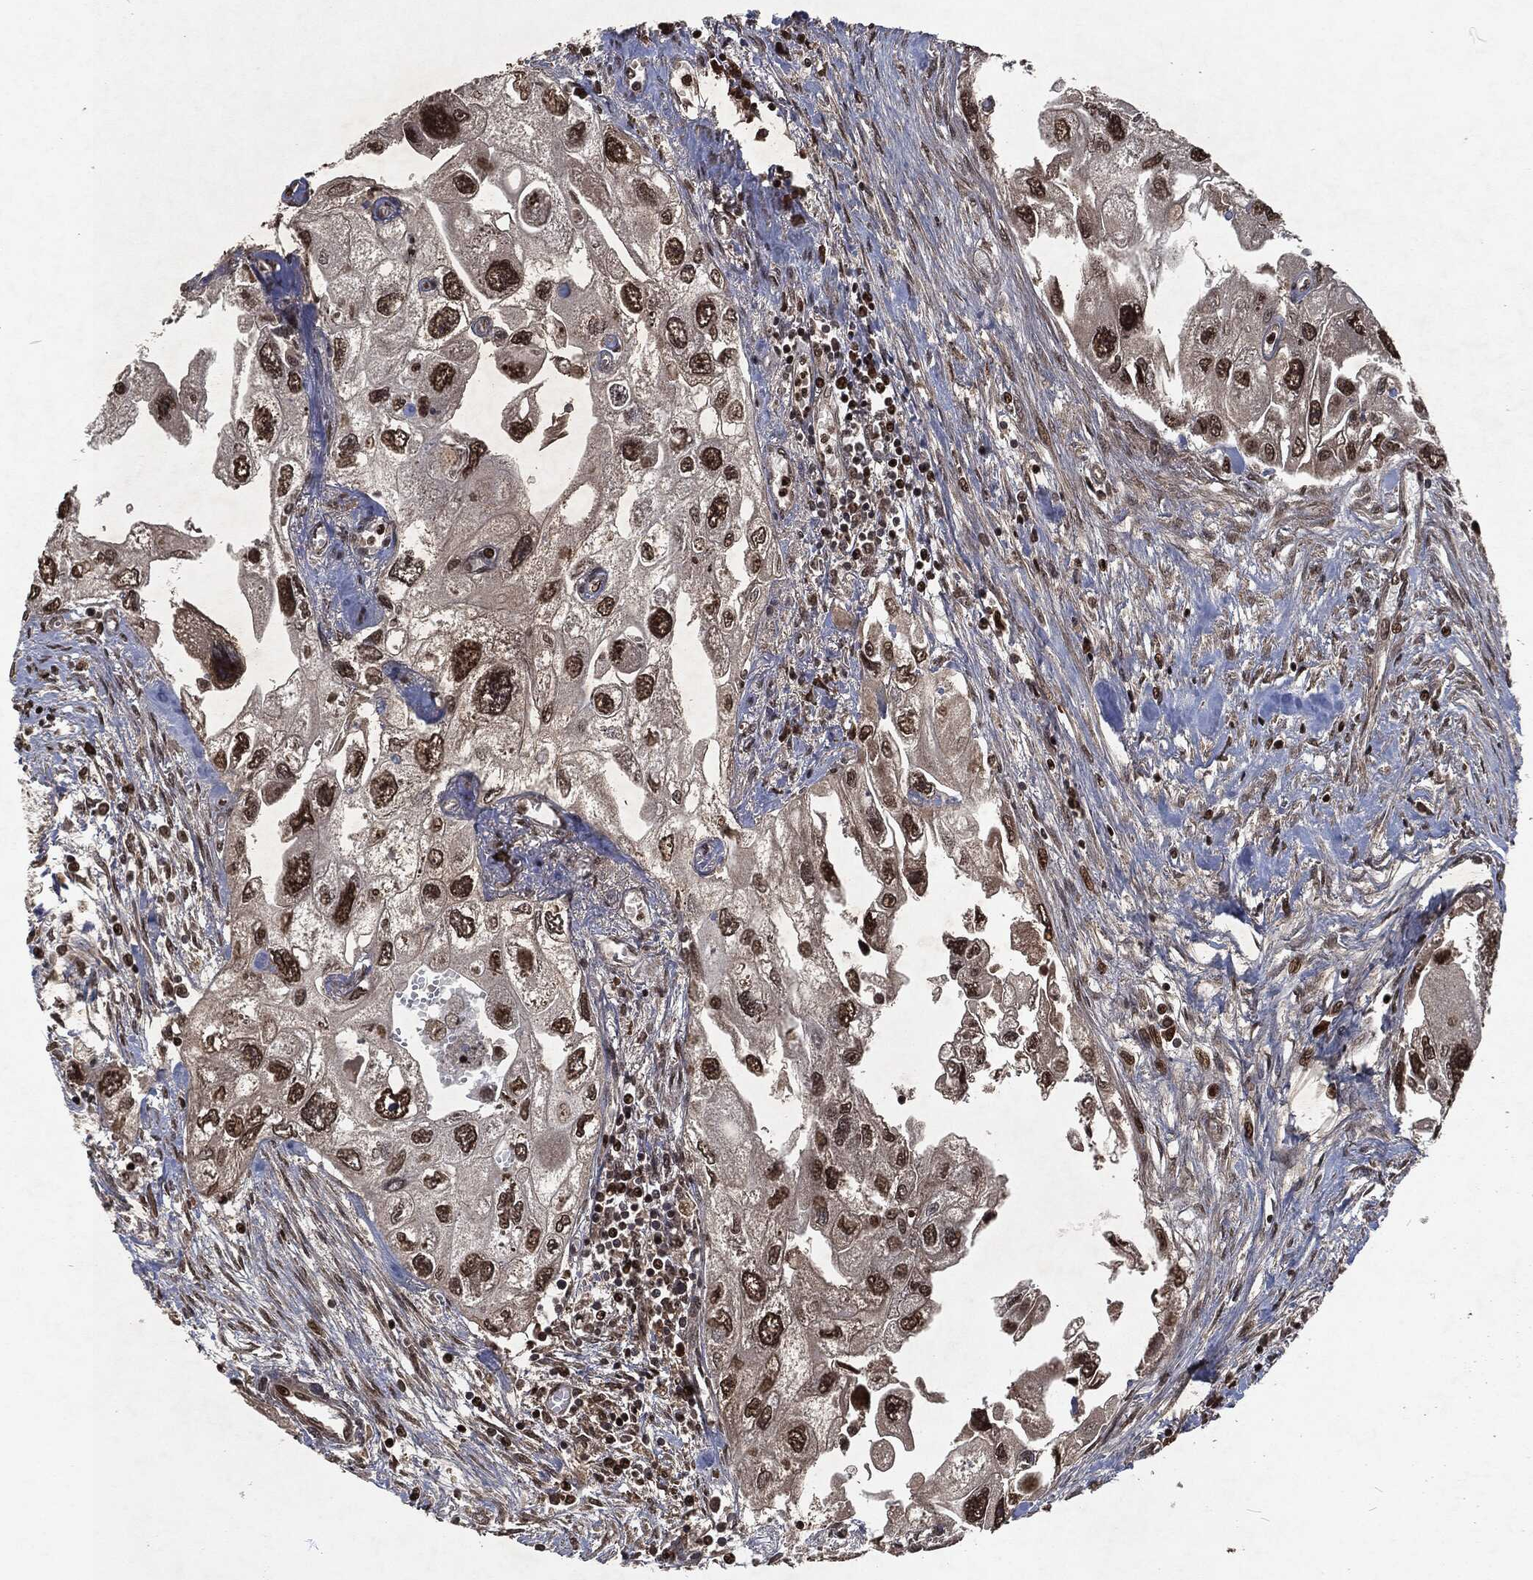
{"staining": {"intensity": "strong", "quantity": "25%-75%", "location": "nuclear"}, "tissue": "urothelial cancer", "cell_type": "Tumor cells", "image_type": "cancer", "snomed": [{"axis": "morphology", "description": "Urothelial carcinoma, High grade"}, {"axis": "topography", "description": "Urinary bladder"}], "caption": "Protein staining of urothelial cancer tissue shows strong nuclear expression in approximately 25%-75% of tumor cells.", "gene": "SNAI1", "patient": {"sex": "male", "age": 59}}